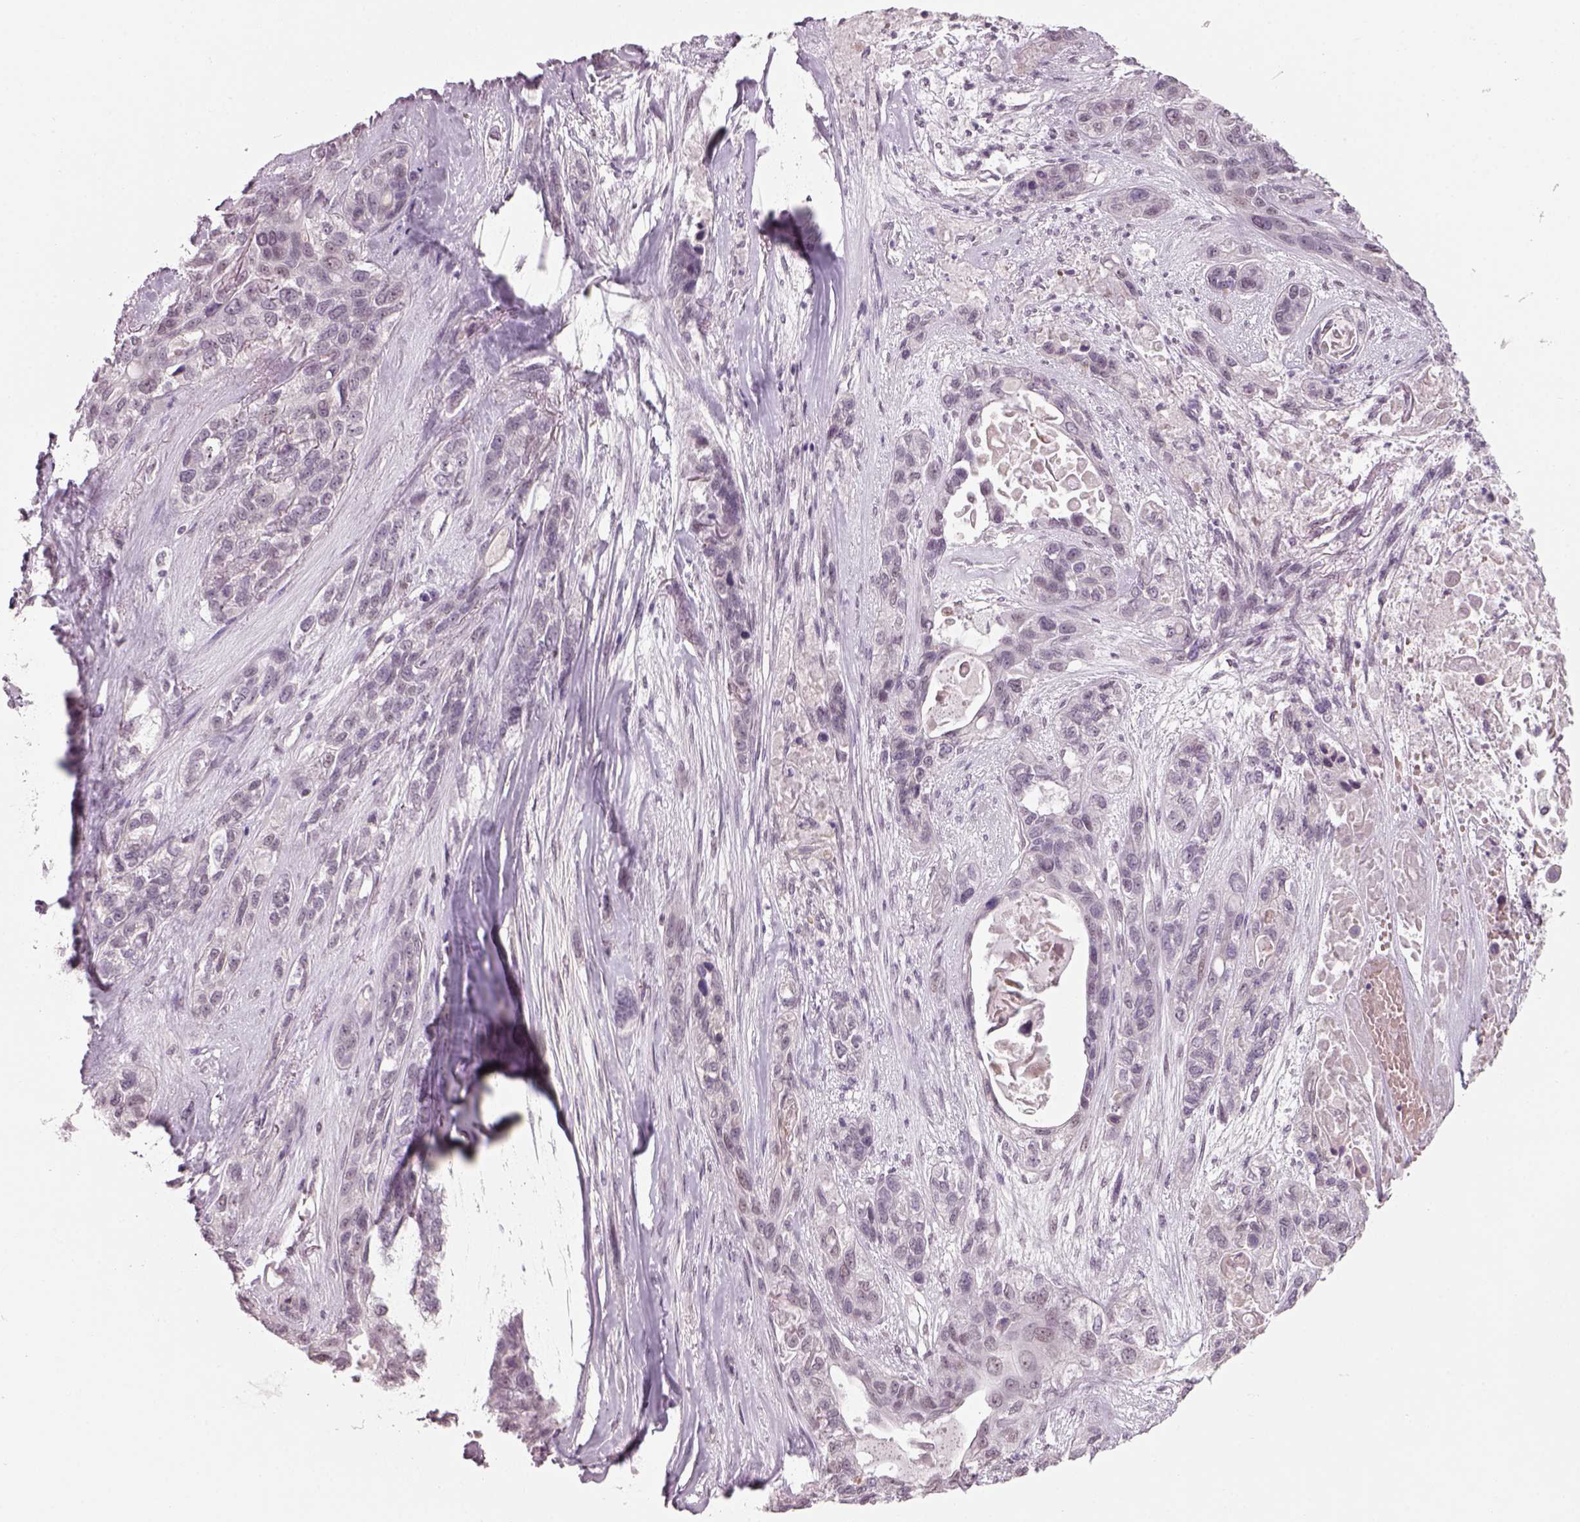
{"staining": {"intensity": "negative", "quantity": "none", "location": "none"}, "tissue": "lung cancer", "cell_type": "Tumor cells", "image_type": "cancer", "snomed": [{"axis": "morphology", "description": "Squamous cell carcinoma, NOS"}, {"axis": "topography", "description": "Lung"}], "caption": "High magnification brightfield microscopy of lung cancer stained with DAB (brown) and counterstained with hematoxylin (blue): tumor cells show no significant positivity. The staining was performed using DAB to visualize the protein expression in brown, while the nuclei were stained in blue with hematoxylin (Magnification: 20x).", "gene": "NAT8", "patient": {"sex": "female", "age": 70}}